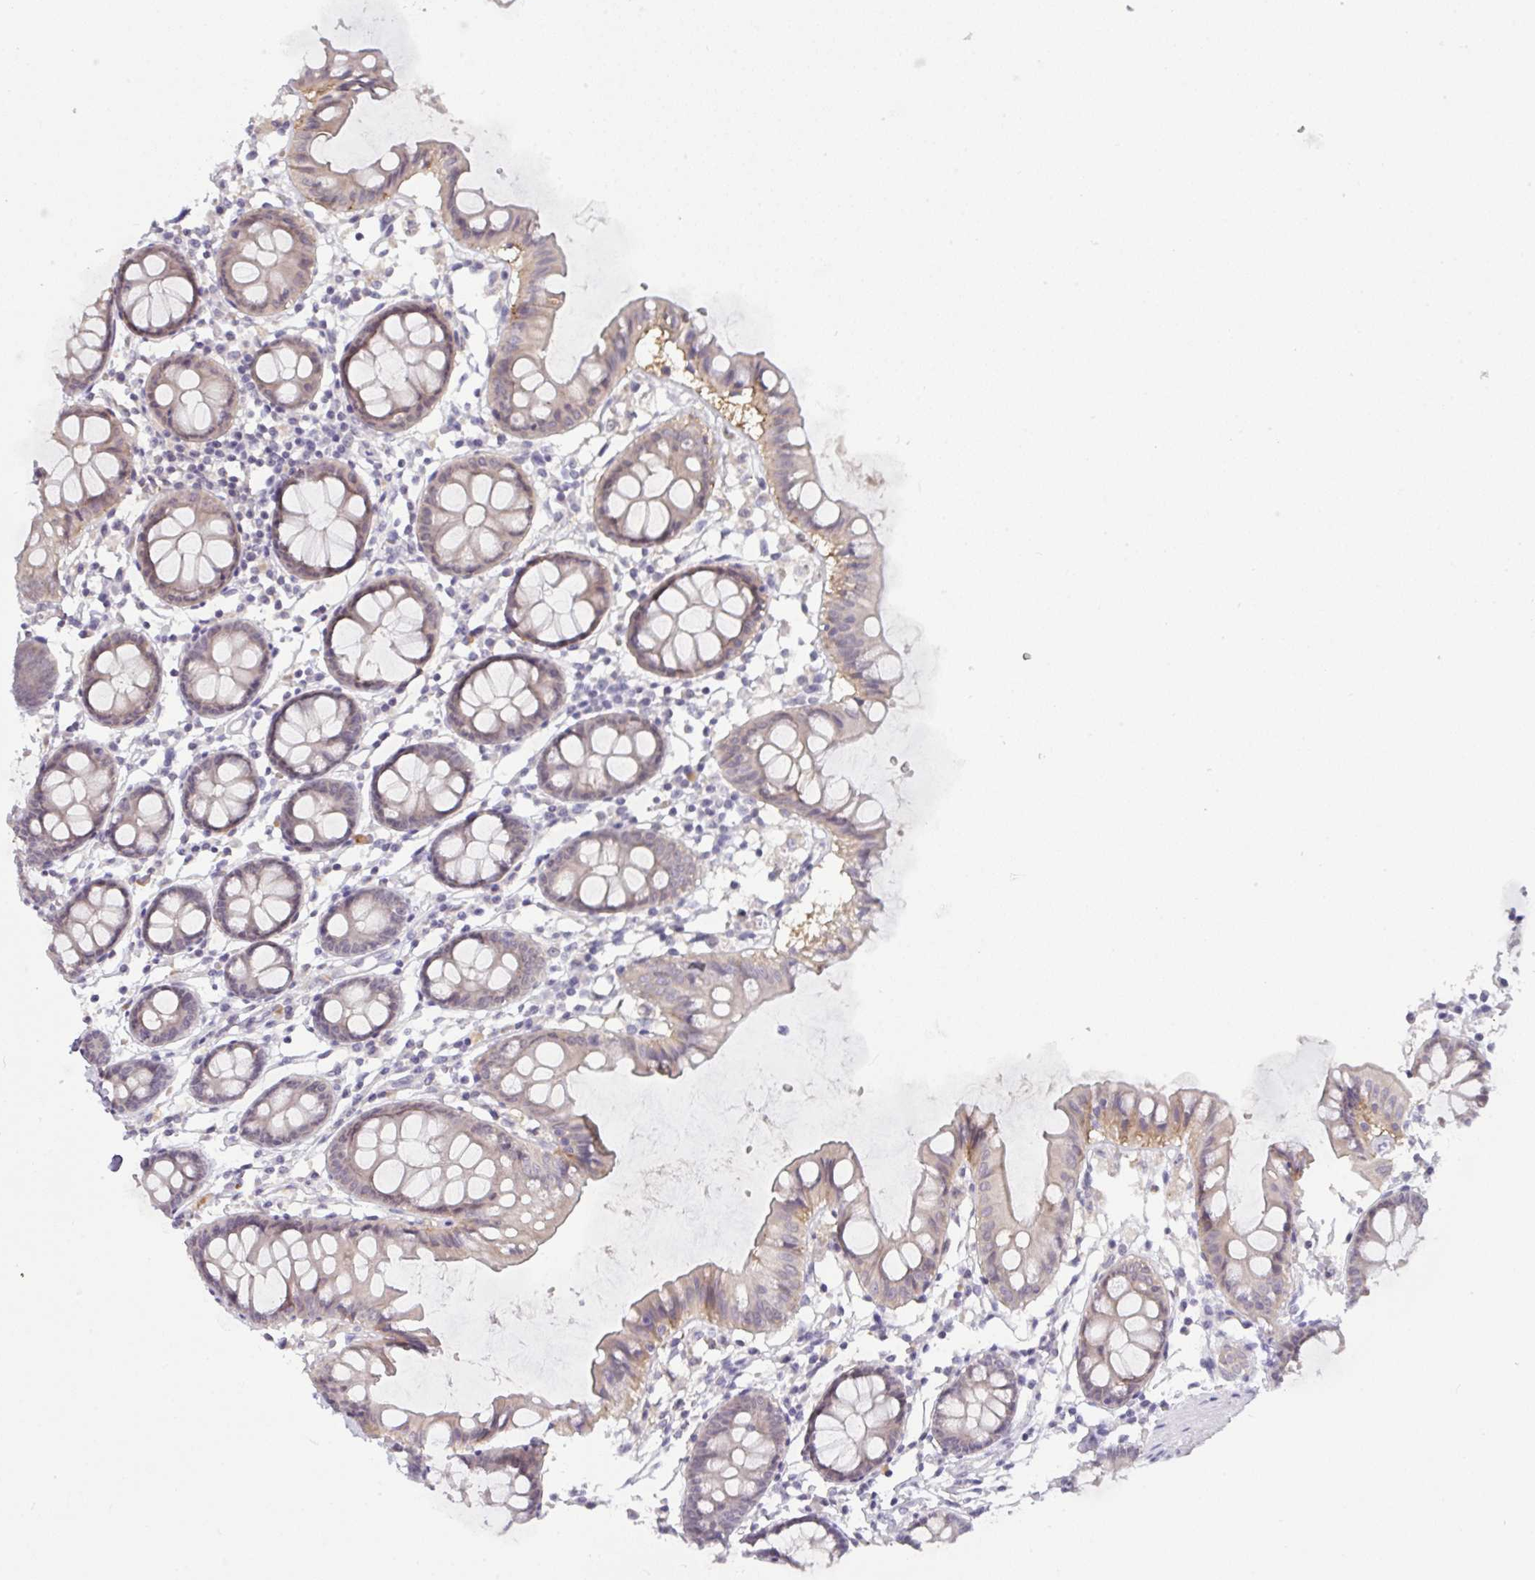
{"staining": {"intensity": "negative", "quantity": "none", "location": "none"}, "tissue": "colon", "cell_type": "Endothelial cells", "image_type": "normal", "snomed": [{"axis": "morphology", "description": "Normal tissue, NOS"}, {"axis": "topography", "description": "Colon"}], "caption": "A photomicrograph of colon stained for a protein demonstrates no brown staining in endothelial cells. (Stains: DAB (3,3'-diaminobenzidine) immunohistochemistry (IHC) with hematoxylin counter stain, Microscopy: brightfield microscopy at high magnification).", "gene": "ZNF784", "patient": {"sex": "female", "age": 84}}